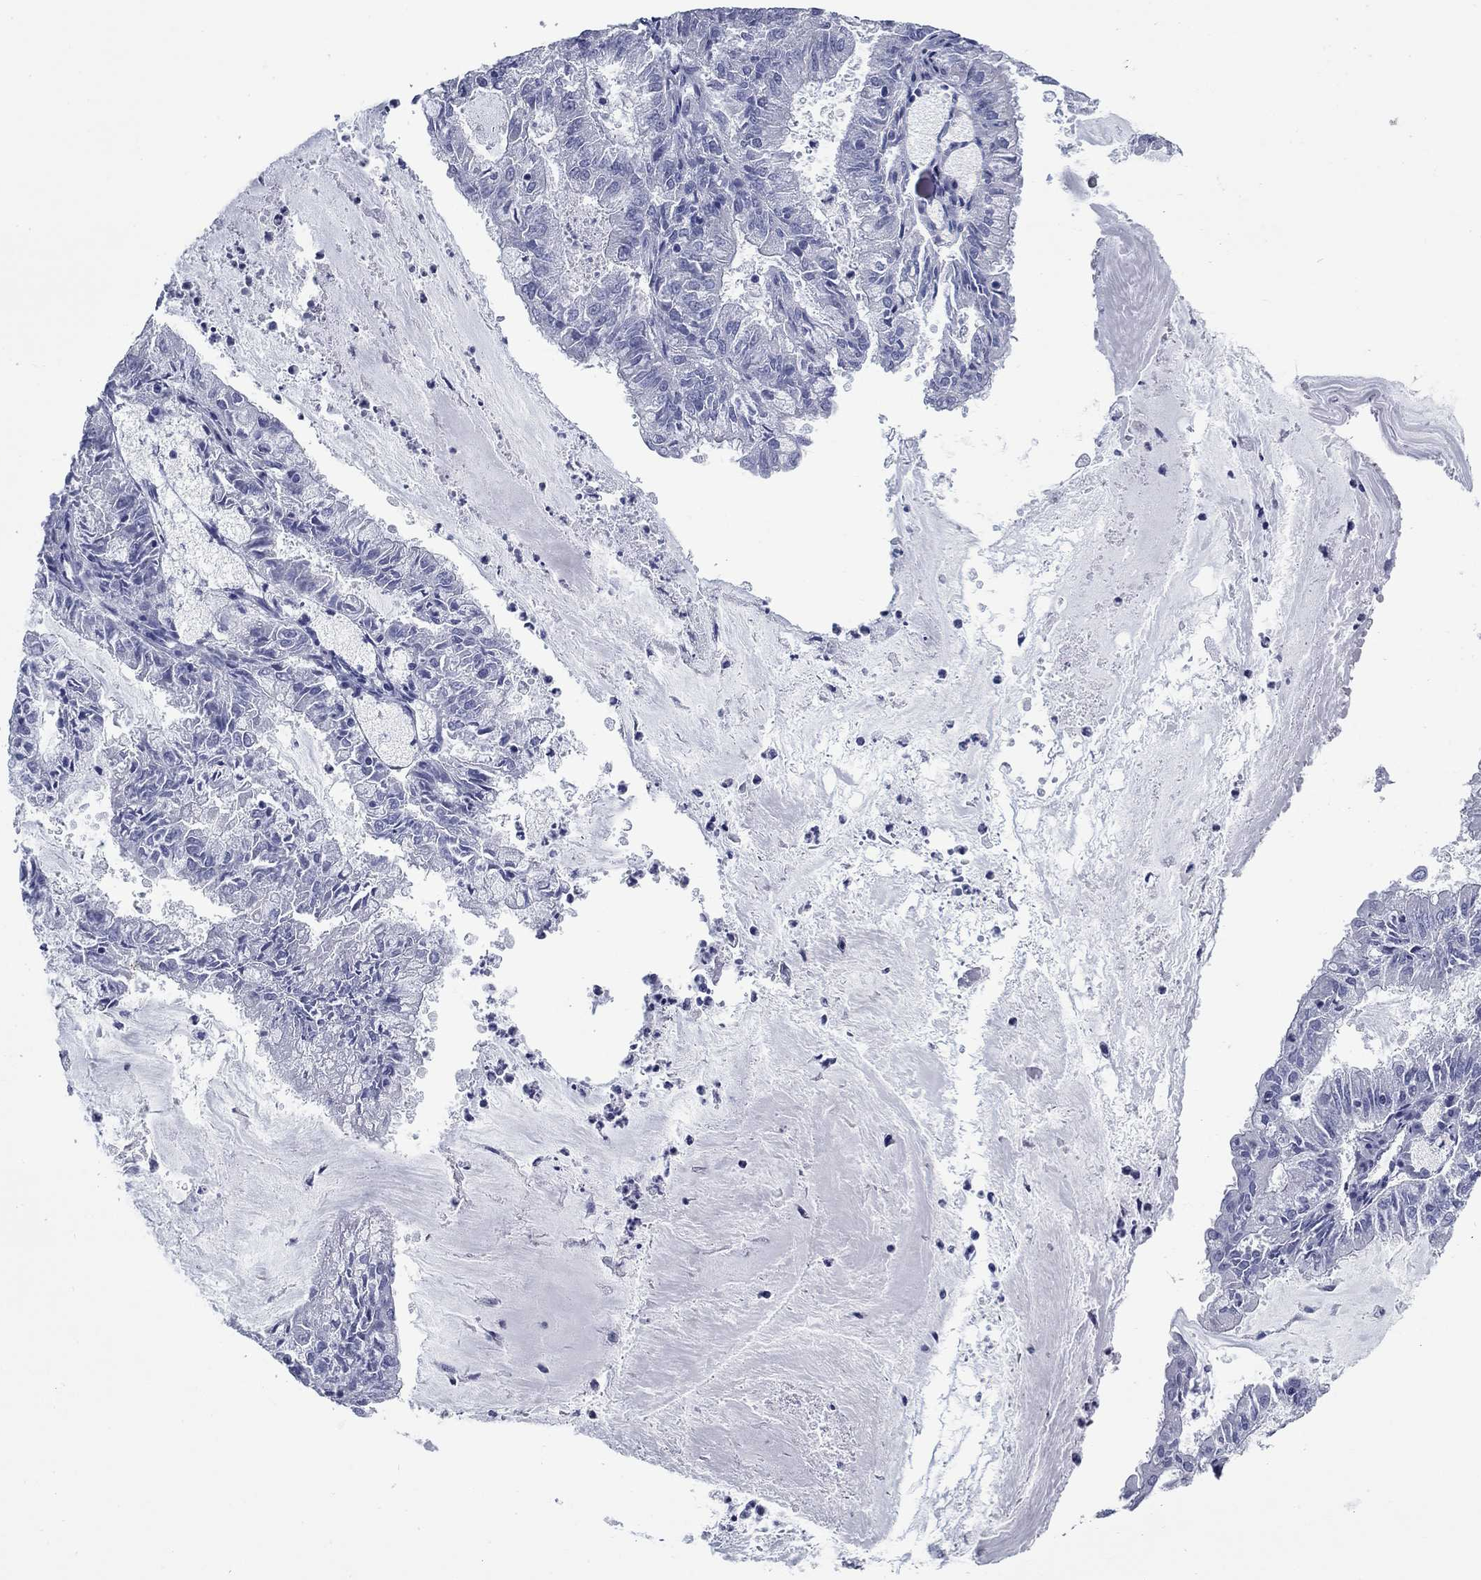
{"staining": {"intensity": "negative", "quantity": "none", "location": "none"}, "tissue": "endometrial cancer", "cell_type": "Tumor cells", "image_type": "cancer", "snomed": [{"axis": "morphology", "description": "Adenocarcinoma, NOS"}, {"axis": "topography", "description": "Endometrium"}], "caption": "Tumor cells show no significant protein positivity in adenocarcinoma (endometrial).", "gene": "KIRREL2", "patient": {"sex": "female", "age": 57}}